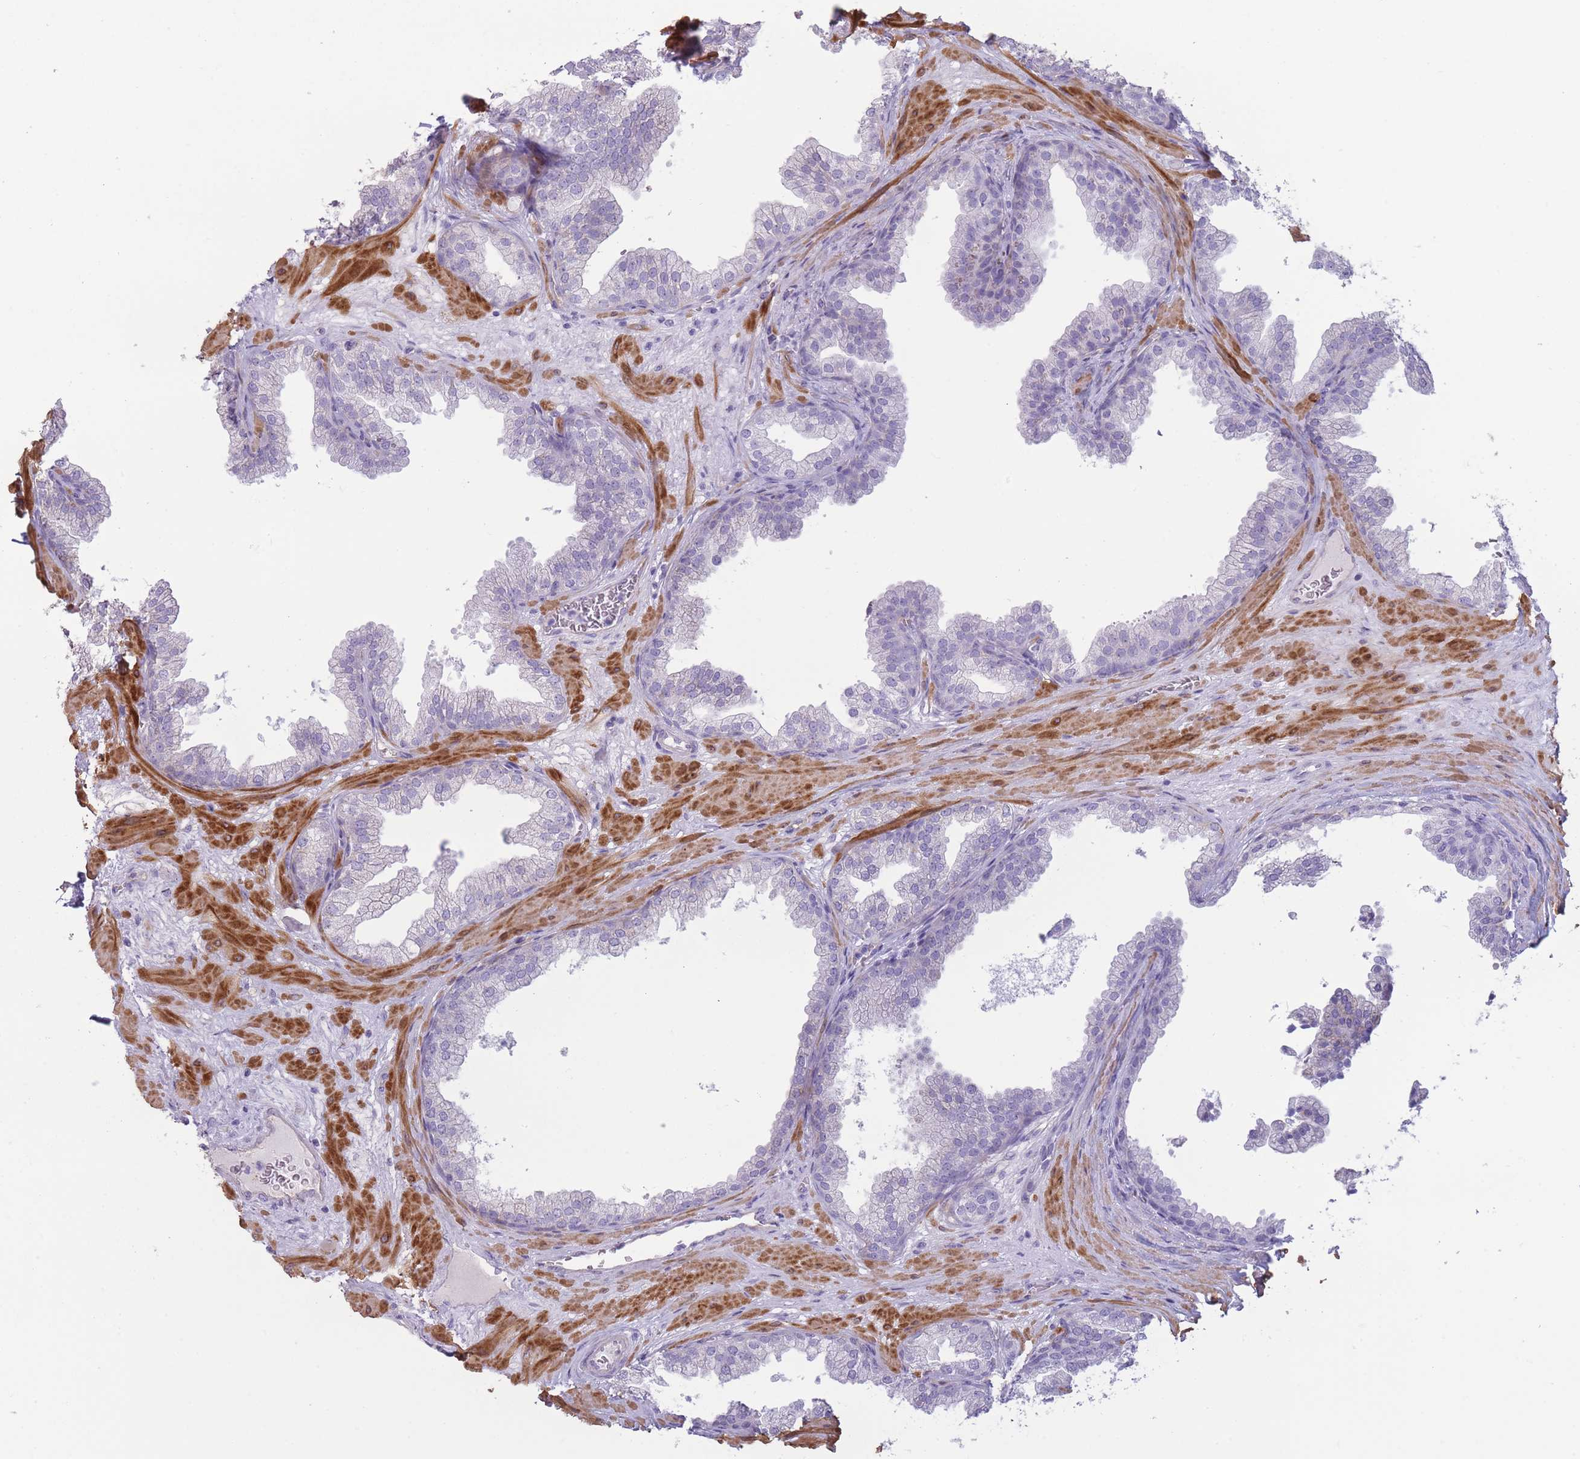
{"staining": {"intensity": "moderate", "quantity": "<25%", "location": "cytoplasmic/membranous"}, "tissue": "prostate", "cell_type": "Glandular cells", "image_type": "normal", "snomed": [{"axis": "morphology", "description": "Normal tissue, NOS"}, {"axis": "topography", "description": "Prostate"}], "caption": "Normal prostate shows moderate cytoplasmic/membranous expression in approximately <25% of glandular cells, visualized by immunohistochemistry.", "gene": "UTP14A", "patient": {"sex": "male", "age": 37}}